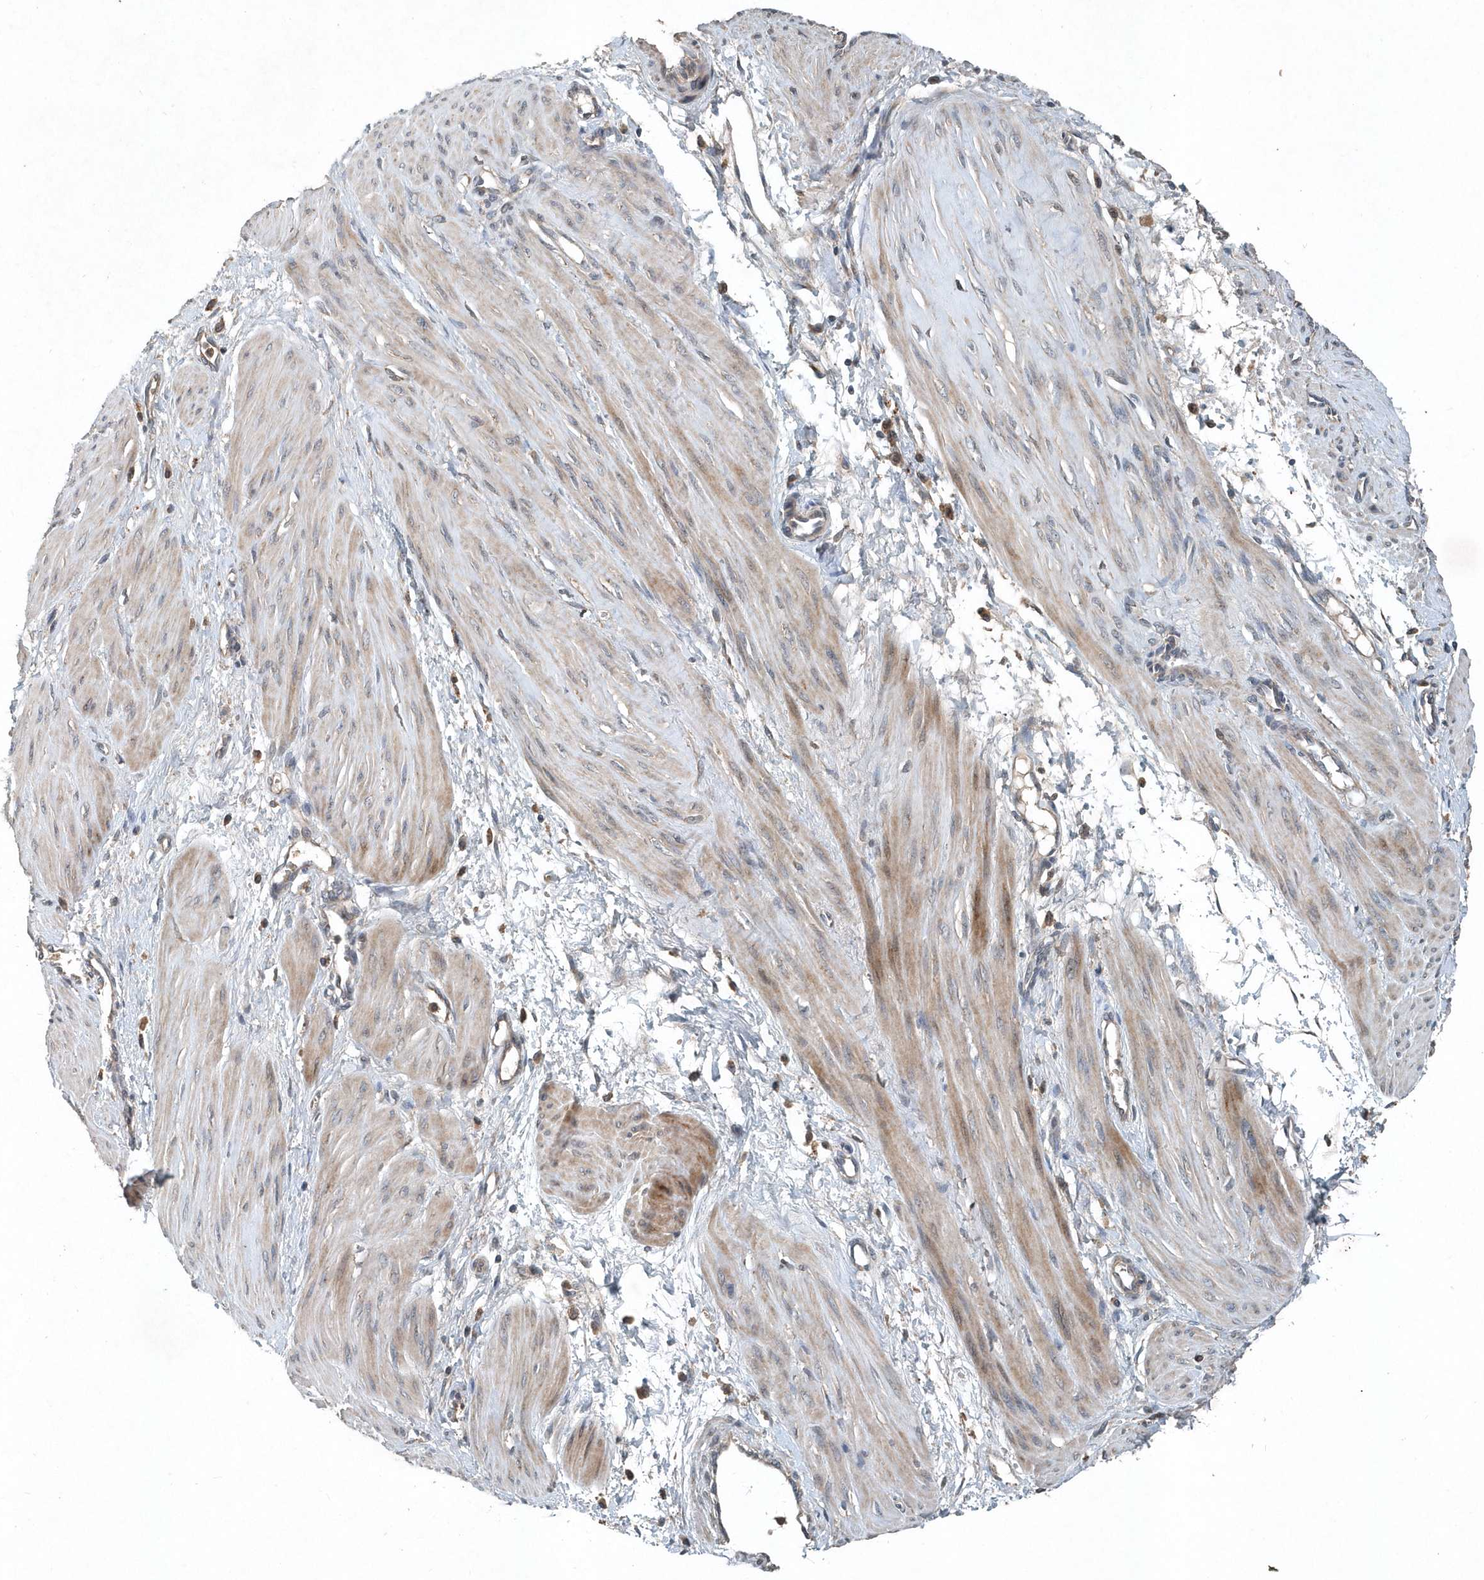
{"staining": {"intensity": "moderate", "quantity": "<25%", "location": "cytoplasmic/membranous"}, "tissue": "smooth muscle", "cell_type": "Smooth muscle cells", "image_type": "normal", "snomed": [{"axis": "morphology", "description": "Normal tissue, NOS"}, {"axis": "topography", "description": "Endometrium"}], "caption": "Protein positivity by immunohistochemistry demonstrates moderate cytoplasmic/membranous positivity in about <25% of smooth muscle cells in benign smooth muscle.", "gene": "SCFD2", "patient": {"sex": "female", "age": 33}}